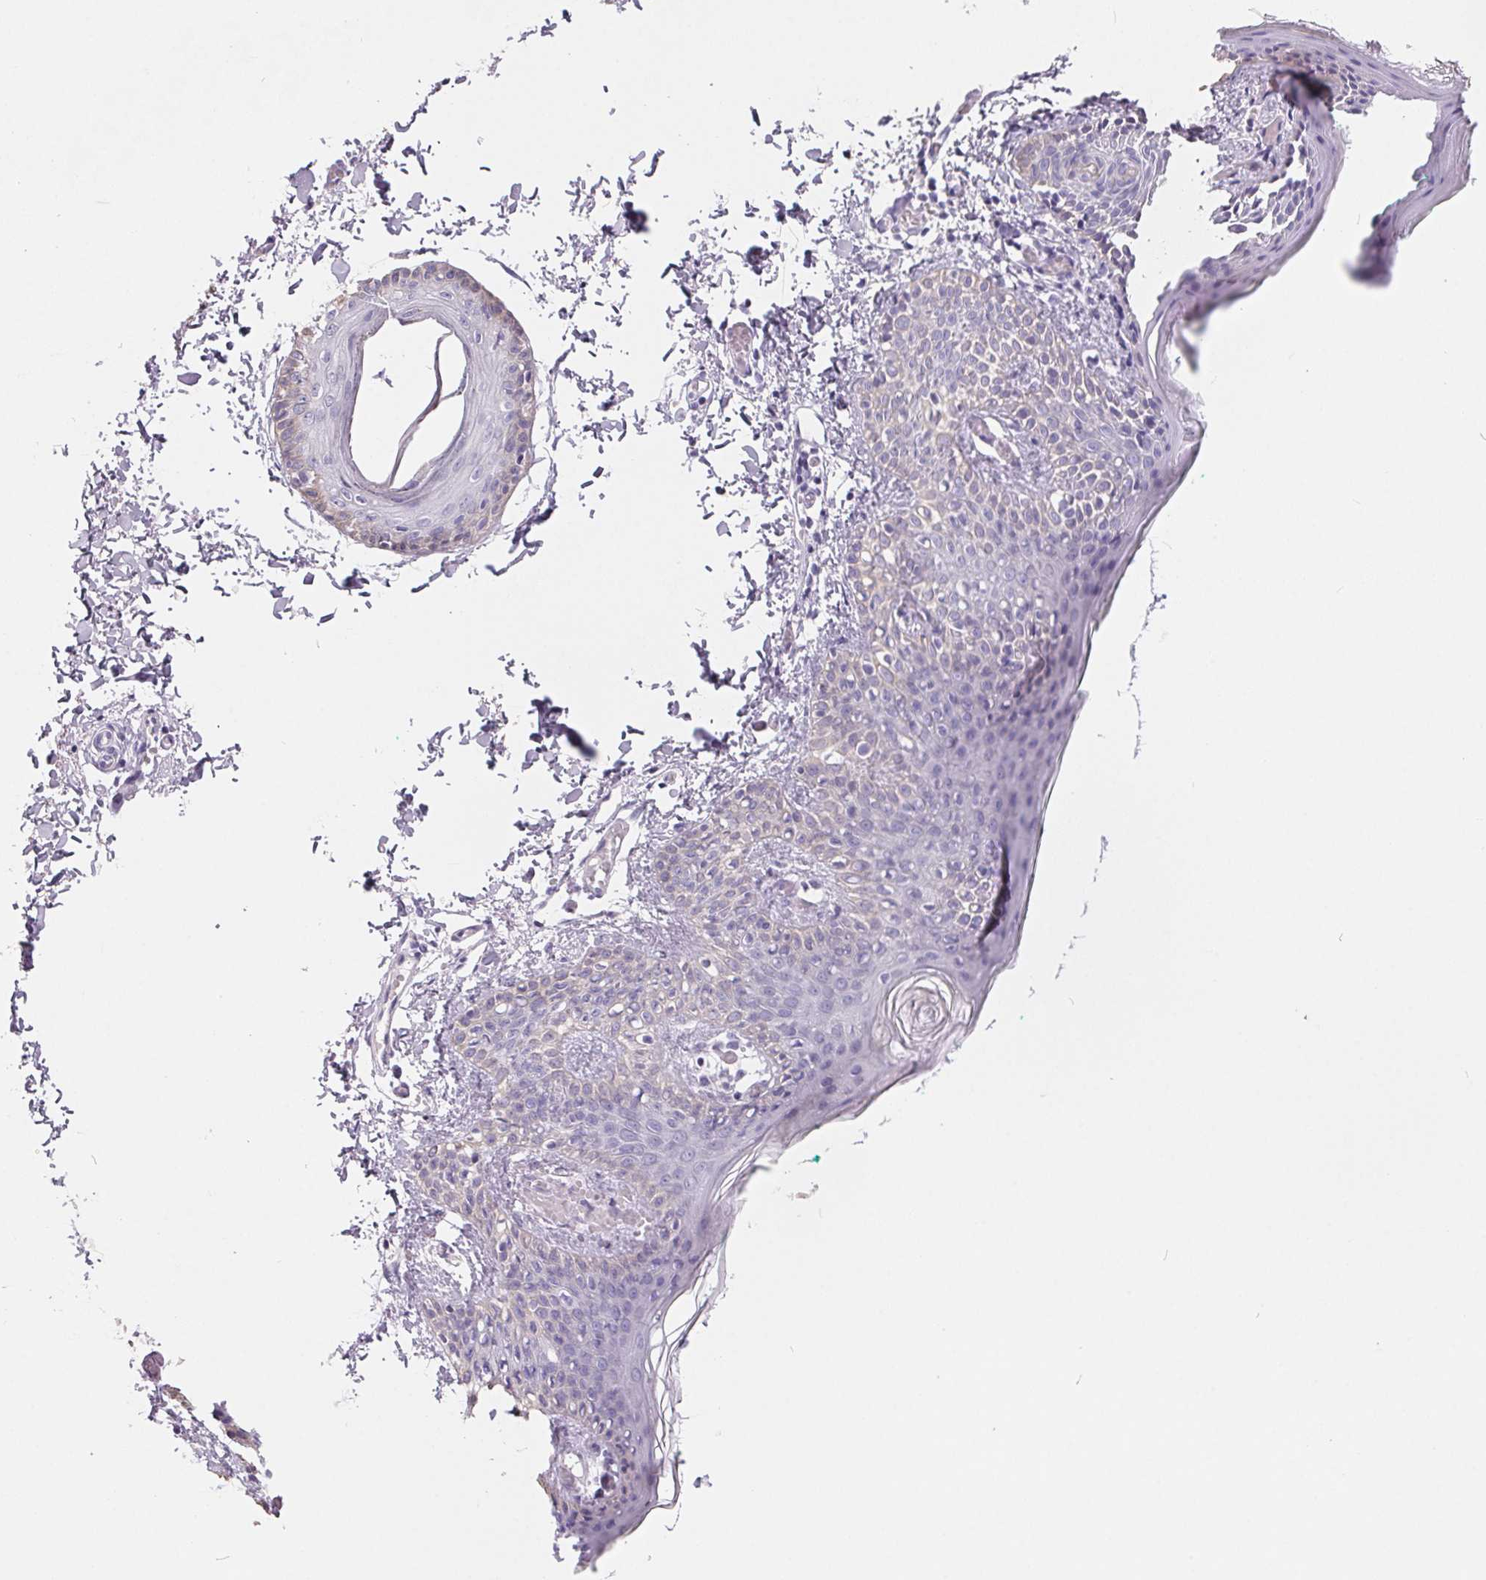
{"staining": {"intensity": "negative", "quantity": "none", "location": "none"}, "tissue": "skin", "cell_type": "Fibroblasts", "image_type": "normal", "snomed": [{"axis": "morphology", "description": "Normal tissue, NOS"}, {"axis": "topography", "description": "Skin"}], "caption": "Immunohistochemistry (IHC) micrograph of unremarkable skin stained for a protein (brown), which displays no positivity in fibroblasts.", "gene": "FDX1", "patient": {"sex": "male", "age": 16}}